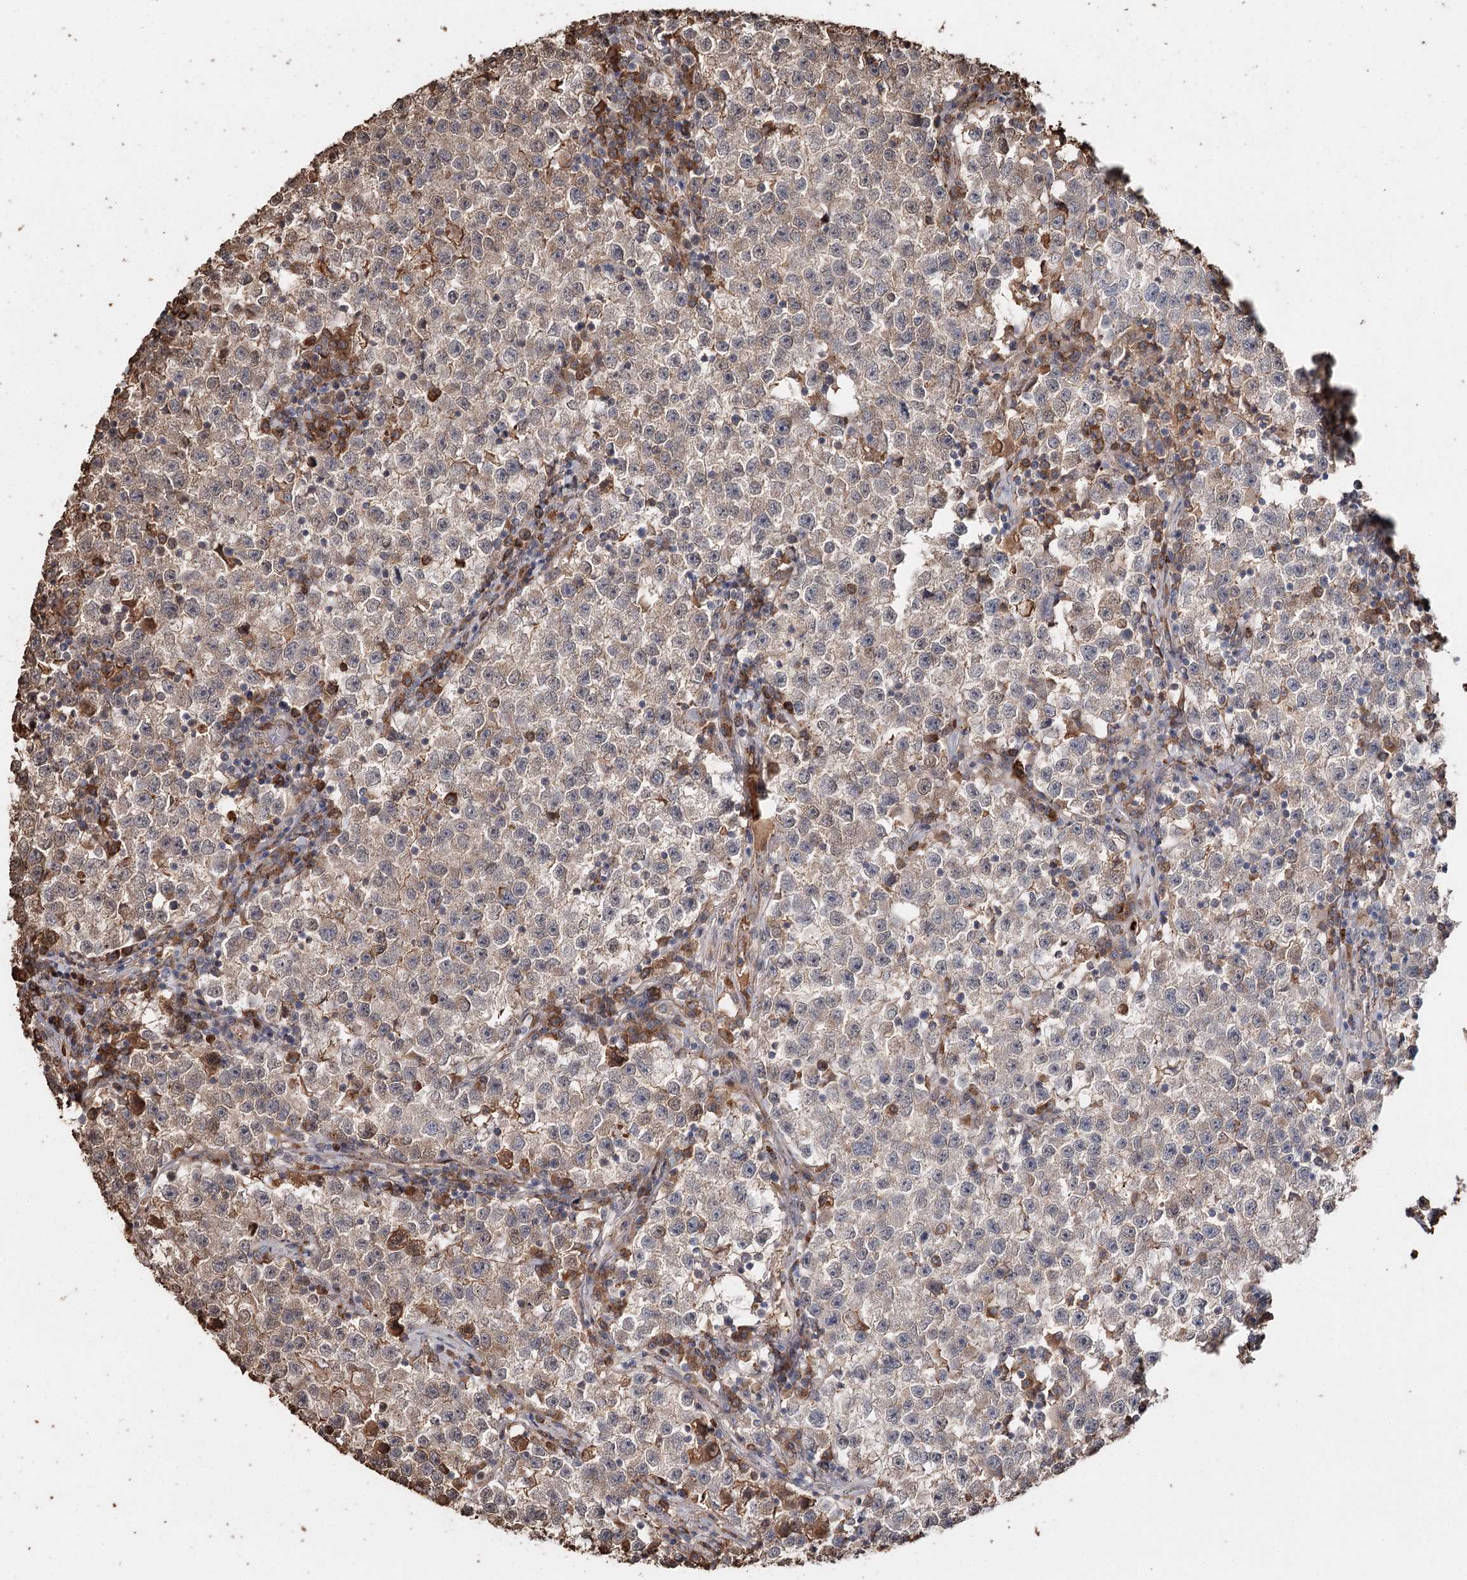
{"staining": {"intensity": "weak", "quantity": ">75%", "location": "cytoplasmic/membranous"}, "tissue": "testis cancer", "cell_type": "Tumor cells", "image_type": "cancer", "snomed": [{"axis": "morphology", "description": "Seminoma, NOS"}, {"axis": "topography", "description": "Testis"}], "caption": "Immunohistochemistry photomicrograph of neoplastic tissue: seminoma (testis) stained using IHC exhibits low levels of weak protein expression localized specifically in the cytoplasmic/membranous of tumor cells, appearing as a cytoplasmic/membranous brown color.", "gene": "SYVN1", "patient": {"sex": "male", "age": 22}}